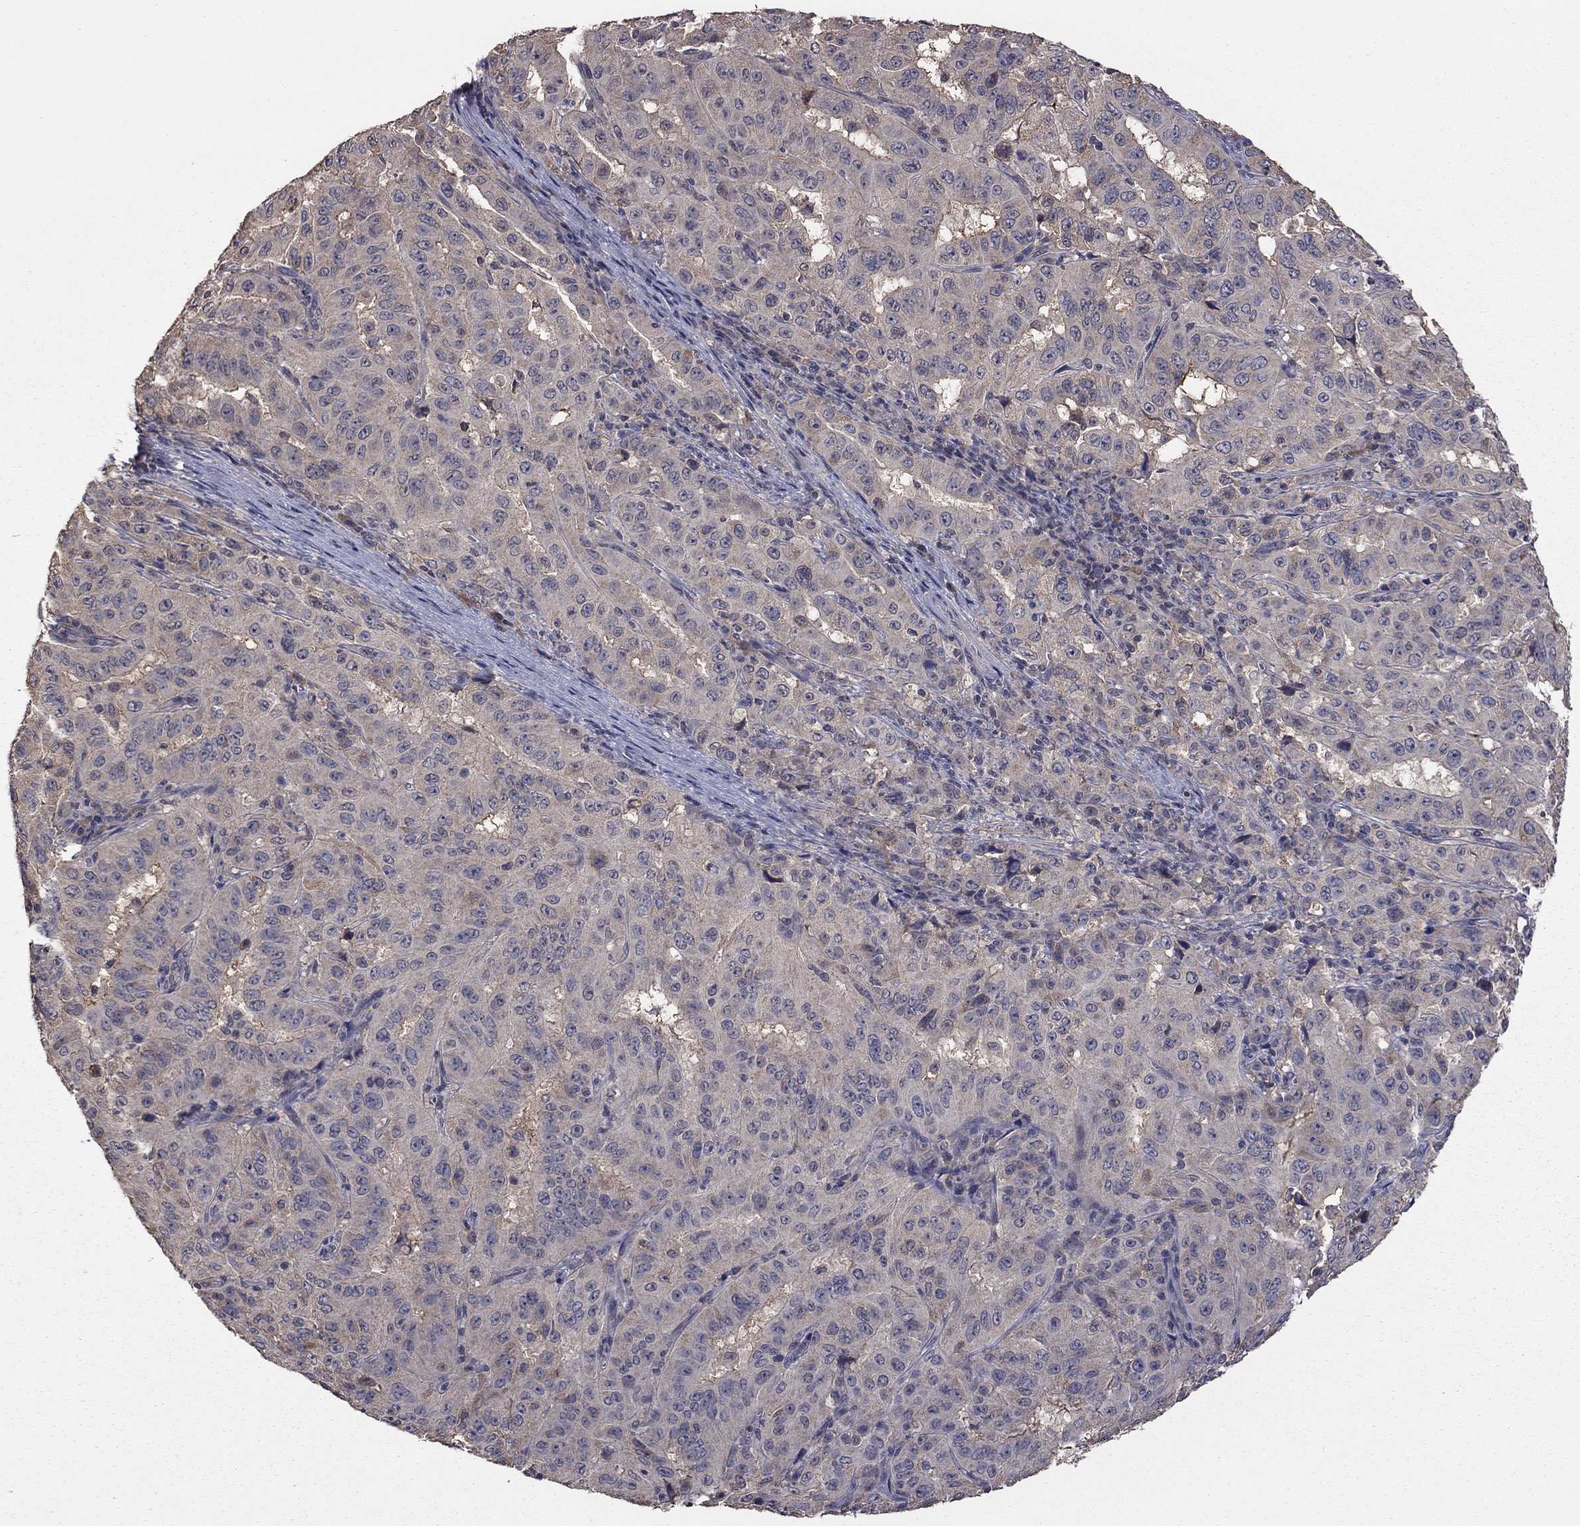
{"staining": {"intensity": "negative", "quantity": "none", "location": "none"}, "tissue": "pancreatic cancer", "cell_type": "Tumor cells", "image_type": "cancer", "snomed": [{"axis": "morphology", "description": "Adenocarcinoma, NOS"}, {"axis": "topography", "description": "Pancreas"}], "caption": "Tumor cells show no significant protein expression in pancreatic adenocarcinoma.", "gene": "TSNARE1", "patient": {"sex": "male", "age": 63}}